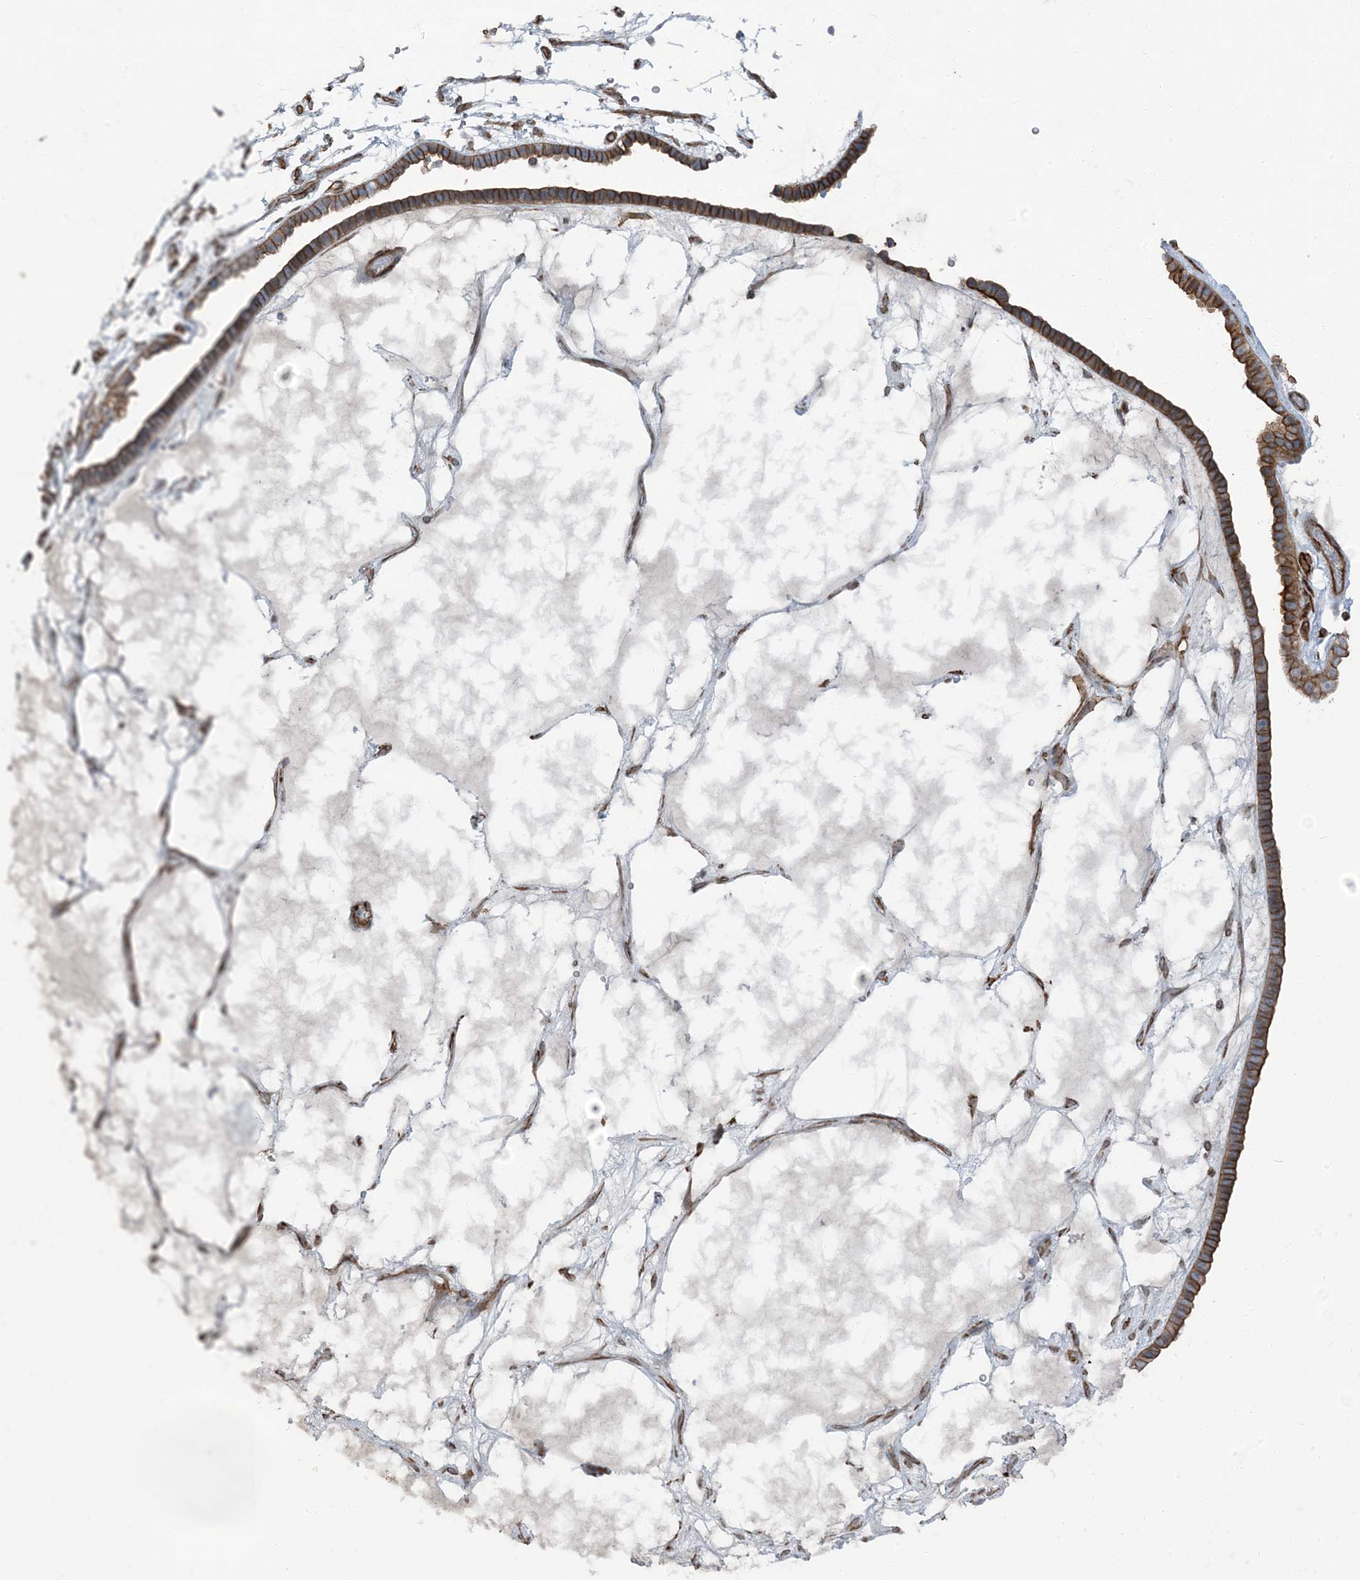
{"staining": {"intensity": "strong", "quantity": ">75%", "location": "cytoplasmic/membranous"}, "tissue": "ovarian cancer", "cell_type": "Tumor cells", "image_type": "cancer", "snomed": [{"axis": "morphology", "description": "Cystadenocarcinoma, serous, NOS"}, {"axis": "topography", "description": "Ovary"}], "caption": "DAB immunohistochemical staining of human ovarian cancer (serous cystadenocarcinoma) displays strong cytoplasmic/membranous protein positivity in approximately >75% of tumor cells. (IHC, brightfield microscopy, high magnification).", "gene": "ZFP90", "patient": {"sex": "female", "age": 56}}